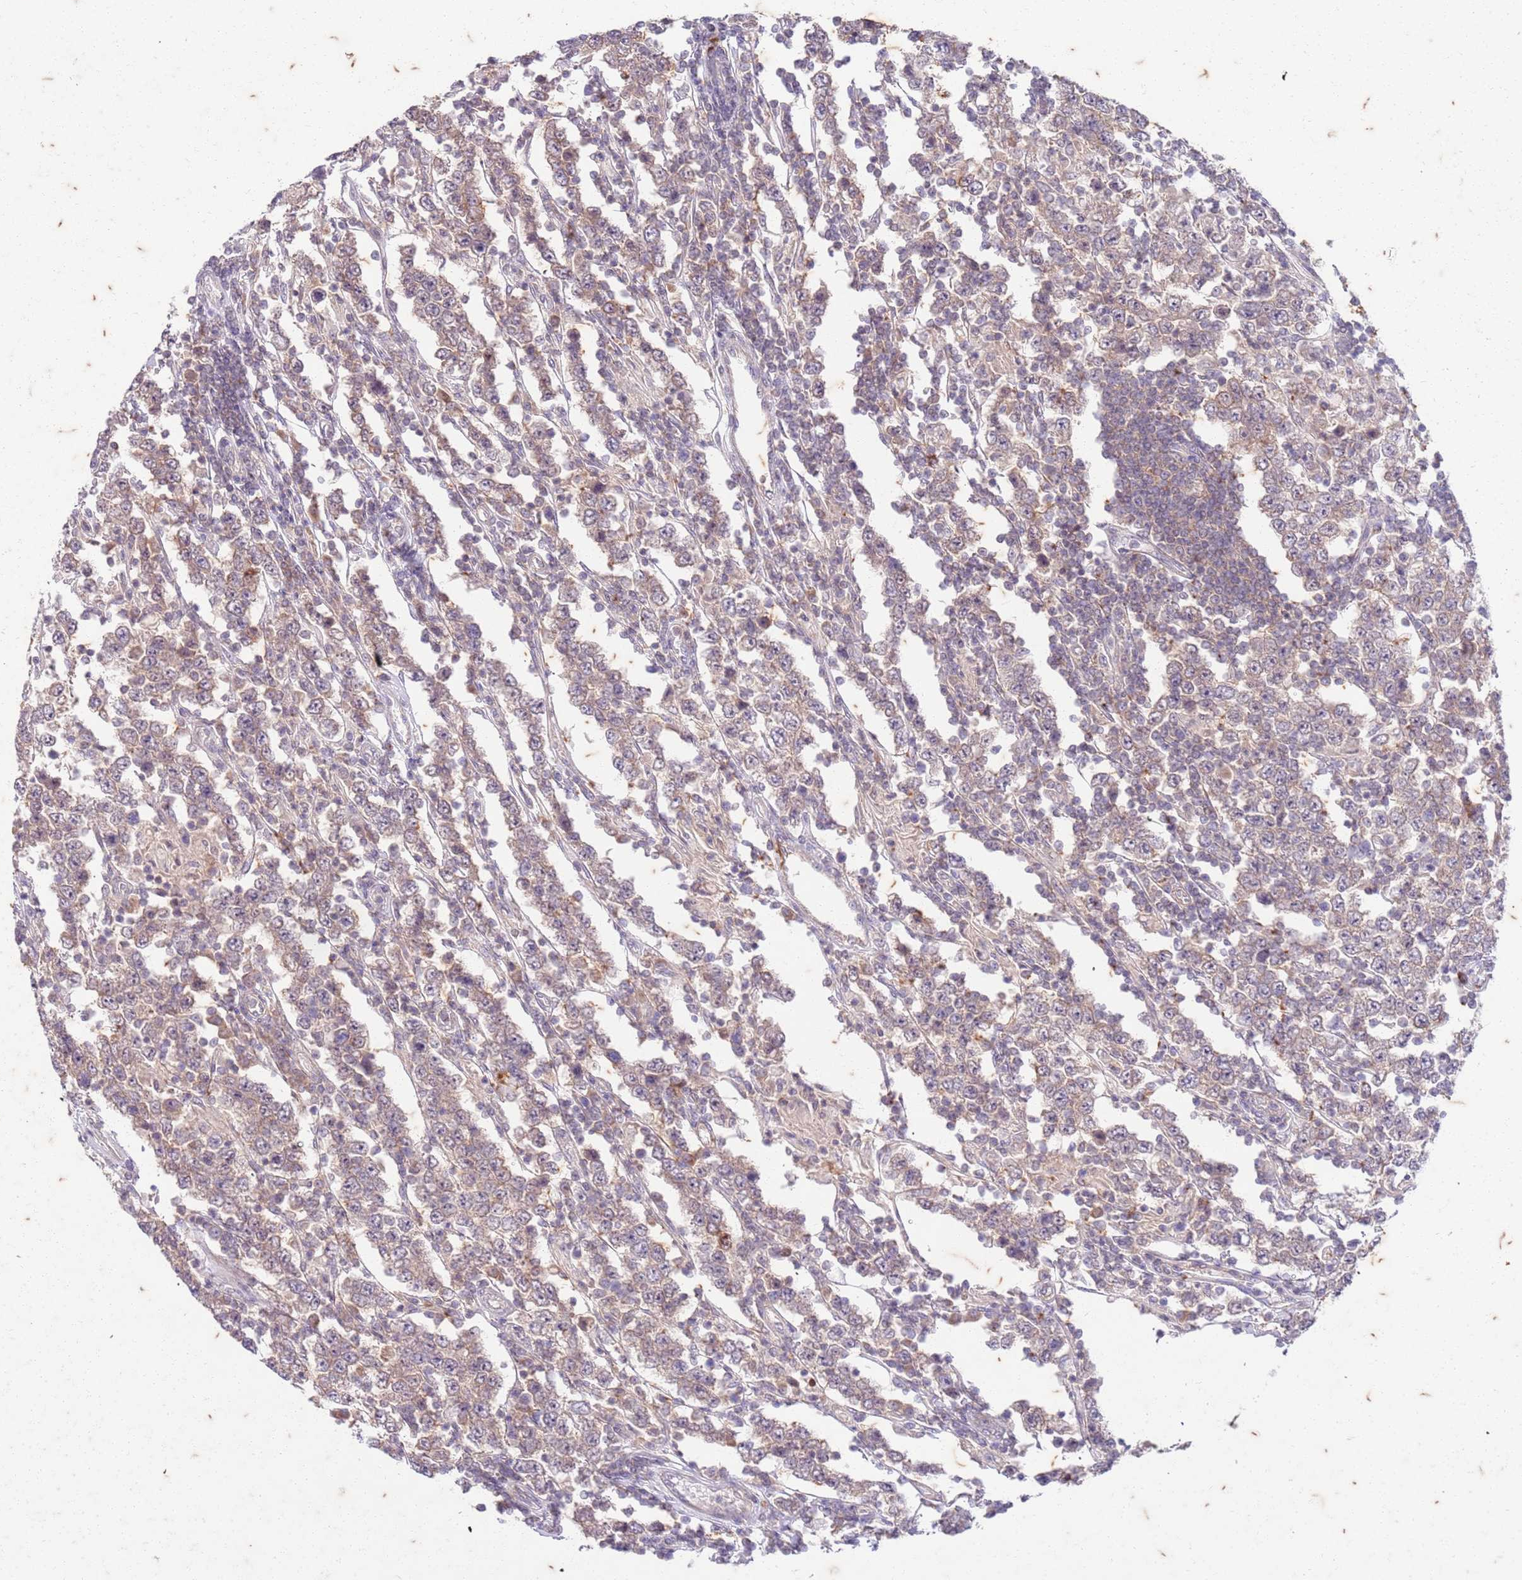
{"staining": {"intensity": "weak", "quantity": "25%-75%", "location": "cytoplasmic/membranous"}, "tissue": "testis cancer", "cell_type": "Tumor cells", "image_type": "cancer", "snomed": [{"axis": "morphology", "description": "Normal tissue, NOS"}, {"axis": "morphology", "description": "Urothelial carcinoma, High grade"}, {"axis": "morphology", "description": "Seminoma, NOS"}, {"axis": "morphology", "description": "Carcinoma, Embryonal, NOS"}, {"axis": "topography", "description": "Urinary bladder"}, {"axis": "topography", "description": "Testis"}], "caption": "Testis cancer (embryonal carcinoma) stained for a protein shows weak cytoplasmic/membranous positivity in tumor cells. (Brightfield microscopy of DAB IHC at high magnification).", "gene": "RAPGEF3", "patient": {"sex": "male", "age": 41}}